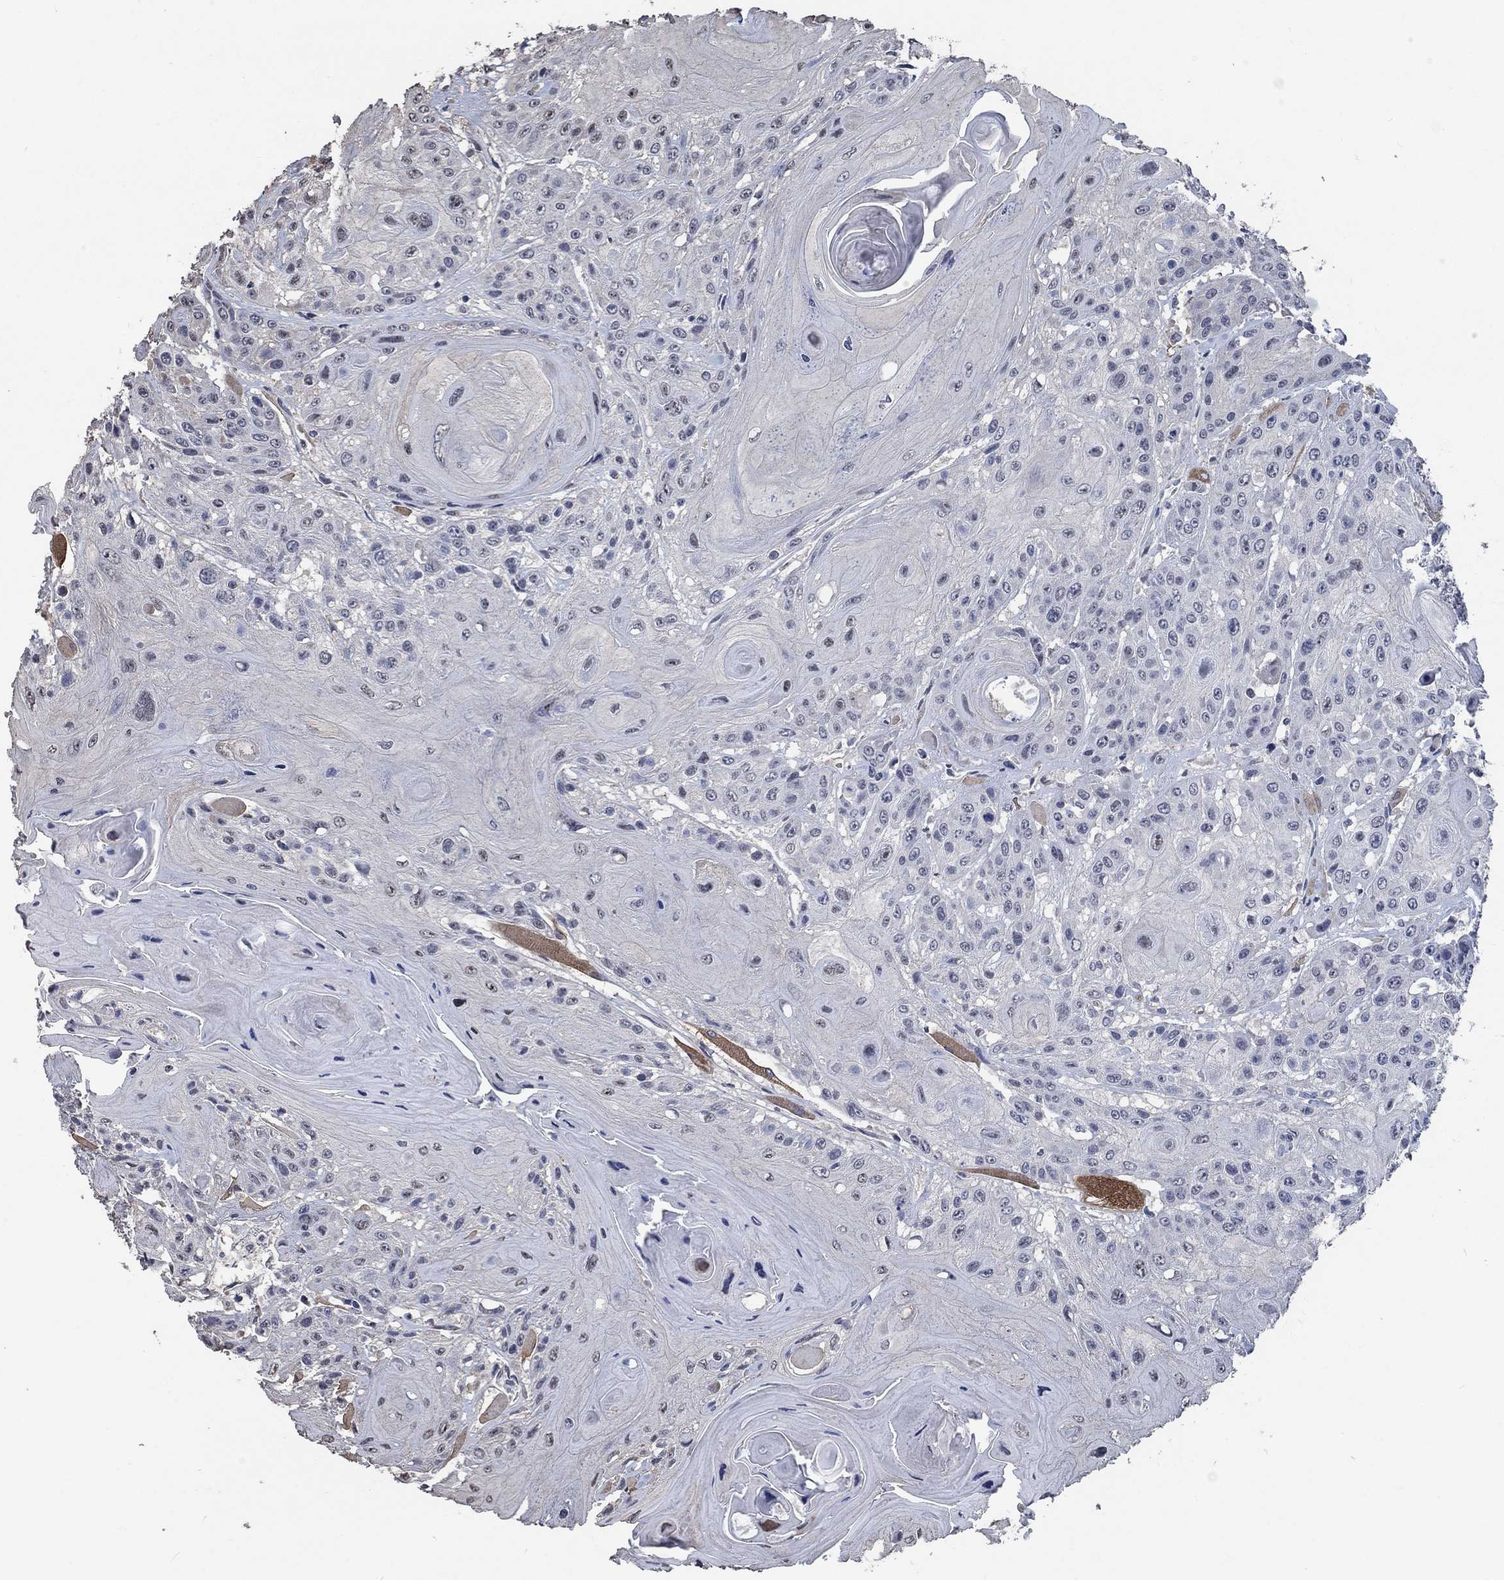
{"staining": {"intensity": "negative", "quantity": "none", "location": "none"}, "tissue": "head and neck cancer", "cell_type": "Tumor cells", "image_type": "cancer", "snomed": [{"axis": "morphology", "description": "Squamous cell carcinoma, NOS"}, {"axis": "topography", "description": "Head-Neck"}], "caption": "A photomicrograph of human head and neck cancer (squamous cell carcinoma) is negative for staining in tumor cells. (Brightfield microscopy of DAB (3,3'-diaminobenzidine) immunohistochemistry (IHC) at high magnification).", "gene": "OBSCN", "patient": {"sex": "female", "age": 59}}